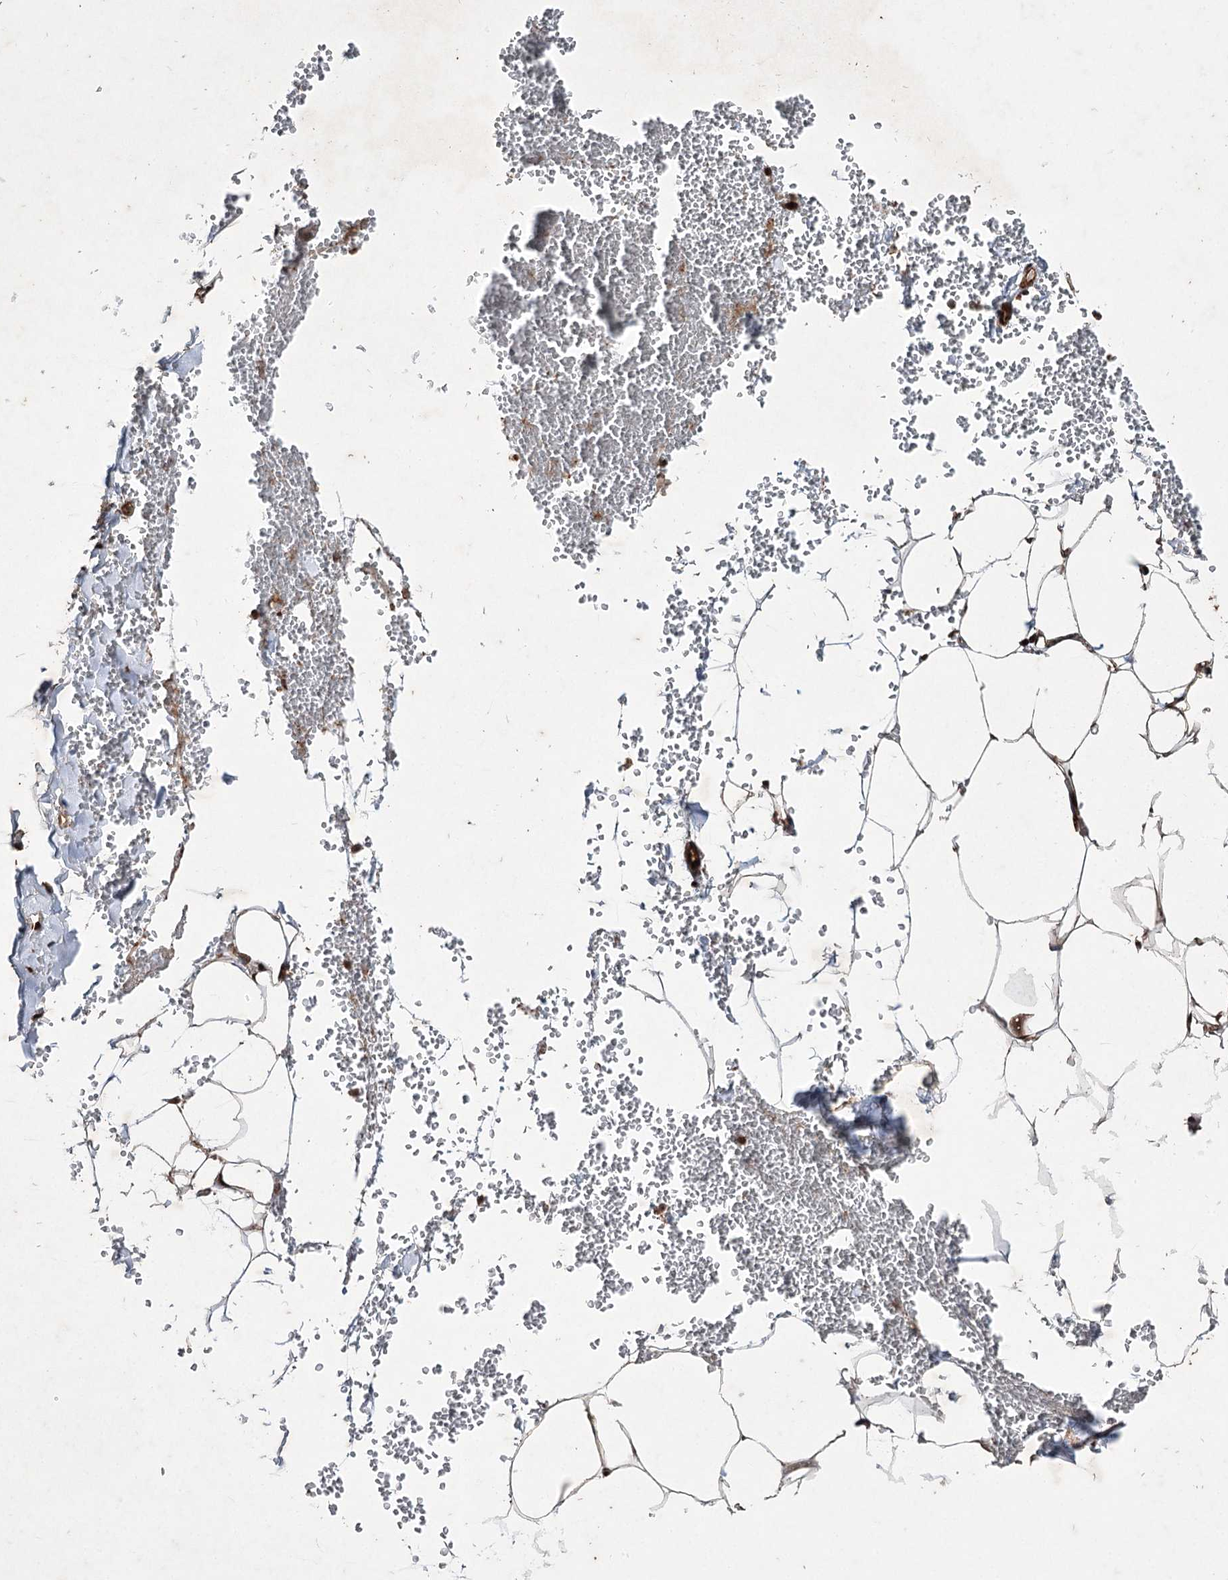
{"staining": {"intensity": "moderate", "quantity": ">75%", "location": "cytoplasmic/membranous"}, "tissue": "adipose tissue", "cell_type": "Adipocytes", "image_type": "normal", "snomed": [{"axis": "morphology", "description": "Normal tissue, NOS"}, {"axis": "topography", "description": "Gallbladder"}, {"axis": "topography", "description": "Peripheral nerve tissue"}], "caption": "DAB (3,3'-diaminobenzidine) immunohistochemical staining of normal human adipose tissue demonstrates moderate cytoplasmic/membranous protein positivity in about >75% of adipocytes.", "gene": "SERINC5", "patient": {"sex": "male", "age": 38}}